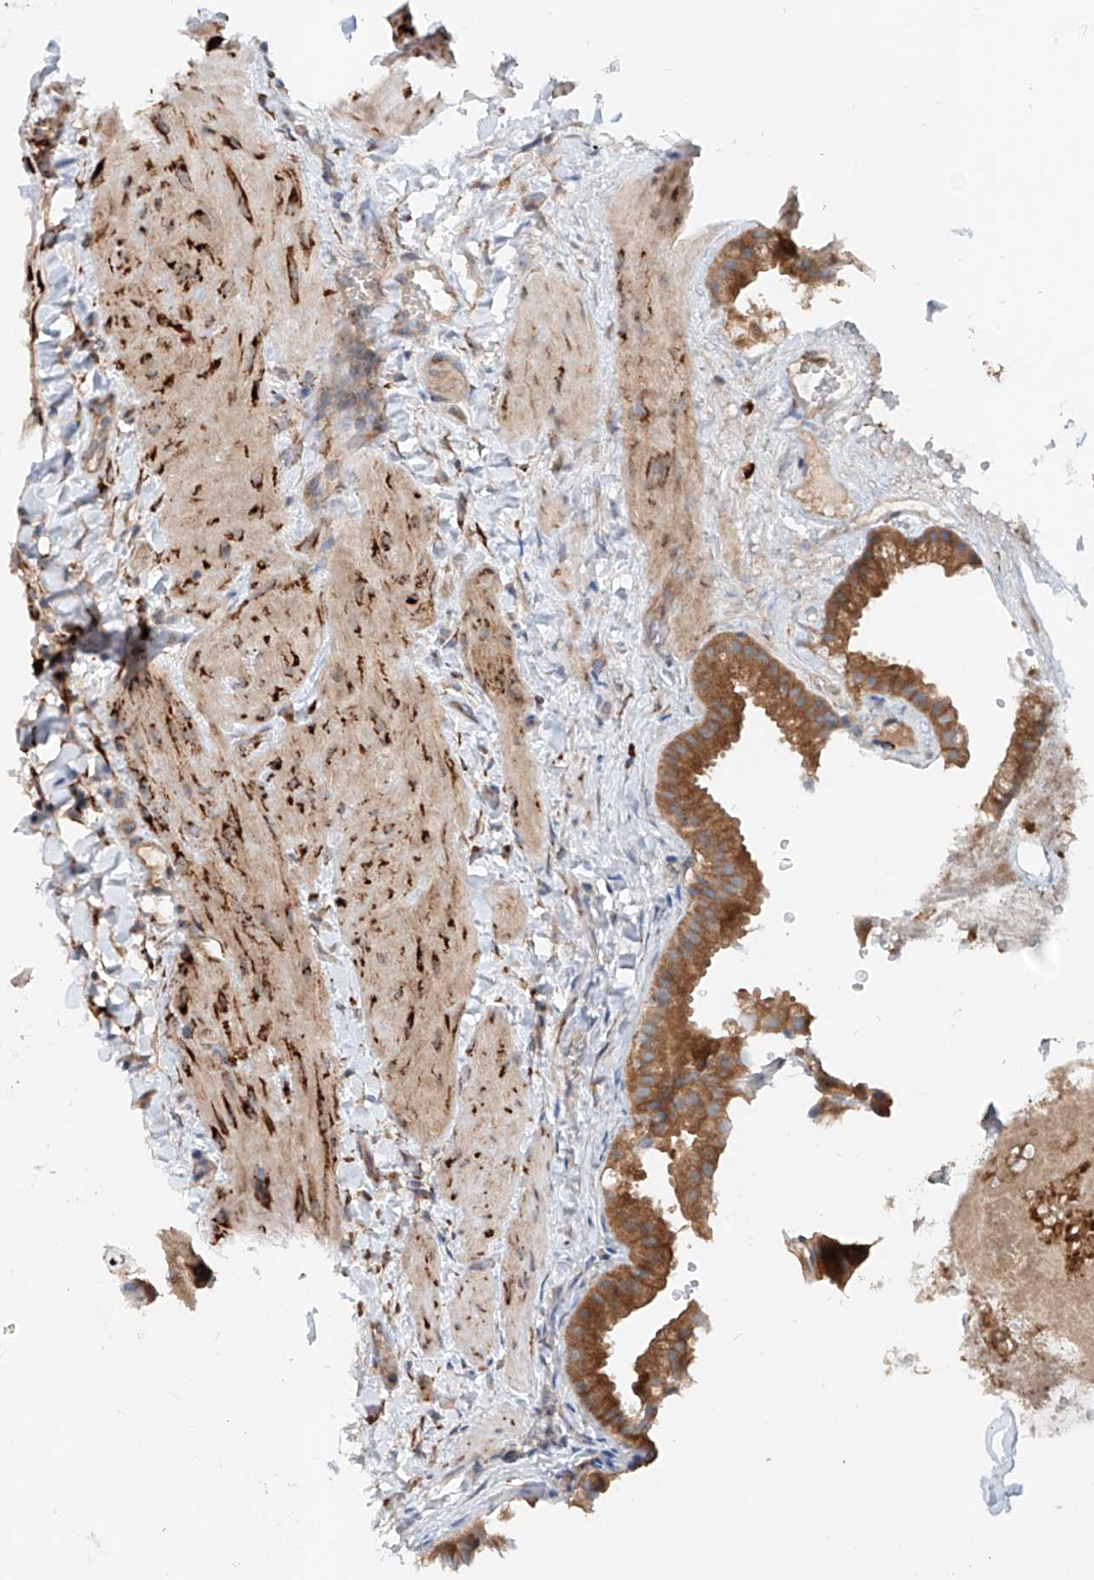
{"staining": {"intensity": "moderate", "quantity": ">75%", "location": "cytoplasmic/membranous"}, "tissue": "gallbladder", "cell_type": "Glandular cells", "image_type": "normal", "snomed": [{"axis": "morphology", "description": "Normal tissue, NOS"}, {"axis": "topography", "description": "Gallbladder"}], "caption": "Immunohistochemical staining of benign human gallbladder displays medium levels of moderate cytoplasmic/membranous positivity in about >75% of glandular cells. (Brightfield microscopy of DAB IHC at high magnification).", "gene": "SNAP29", "patient": {"sex": "male", "age": 55}}